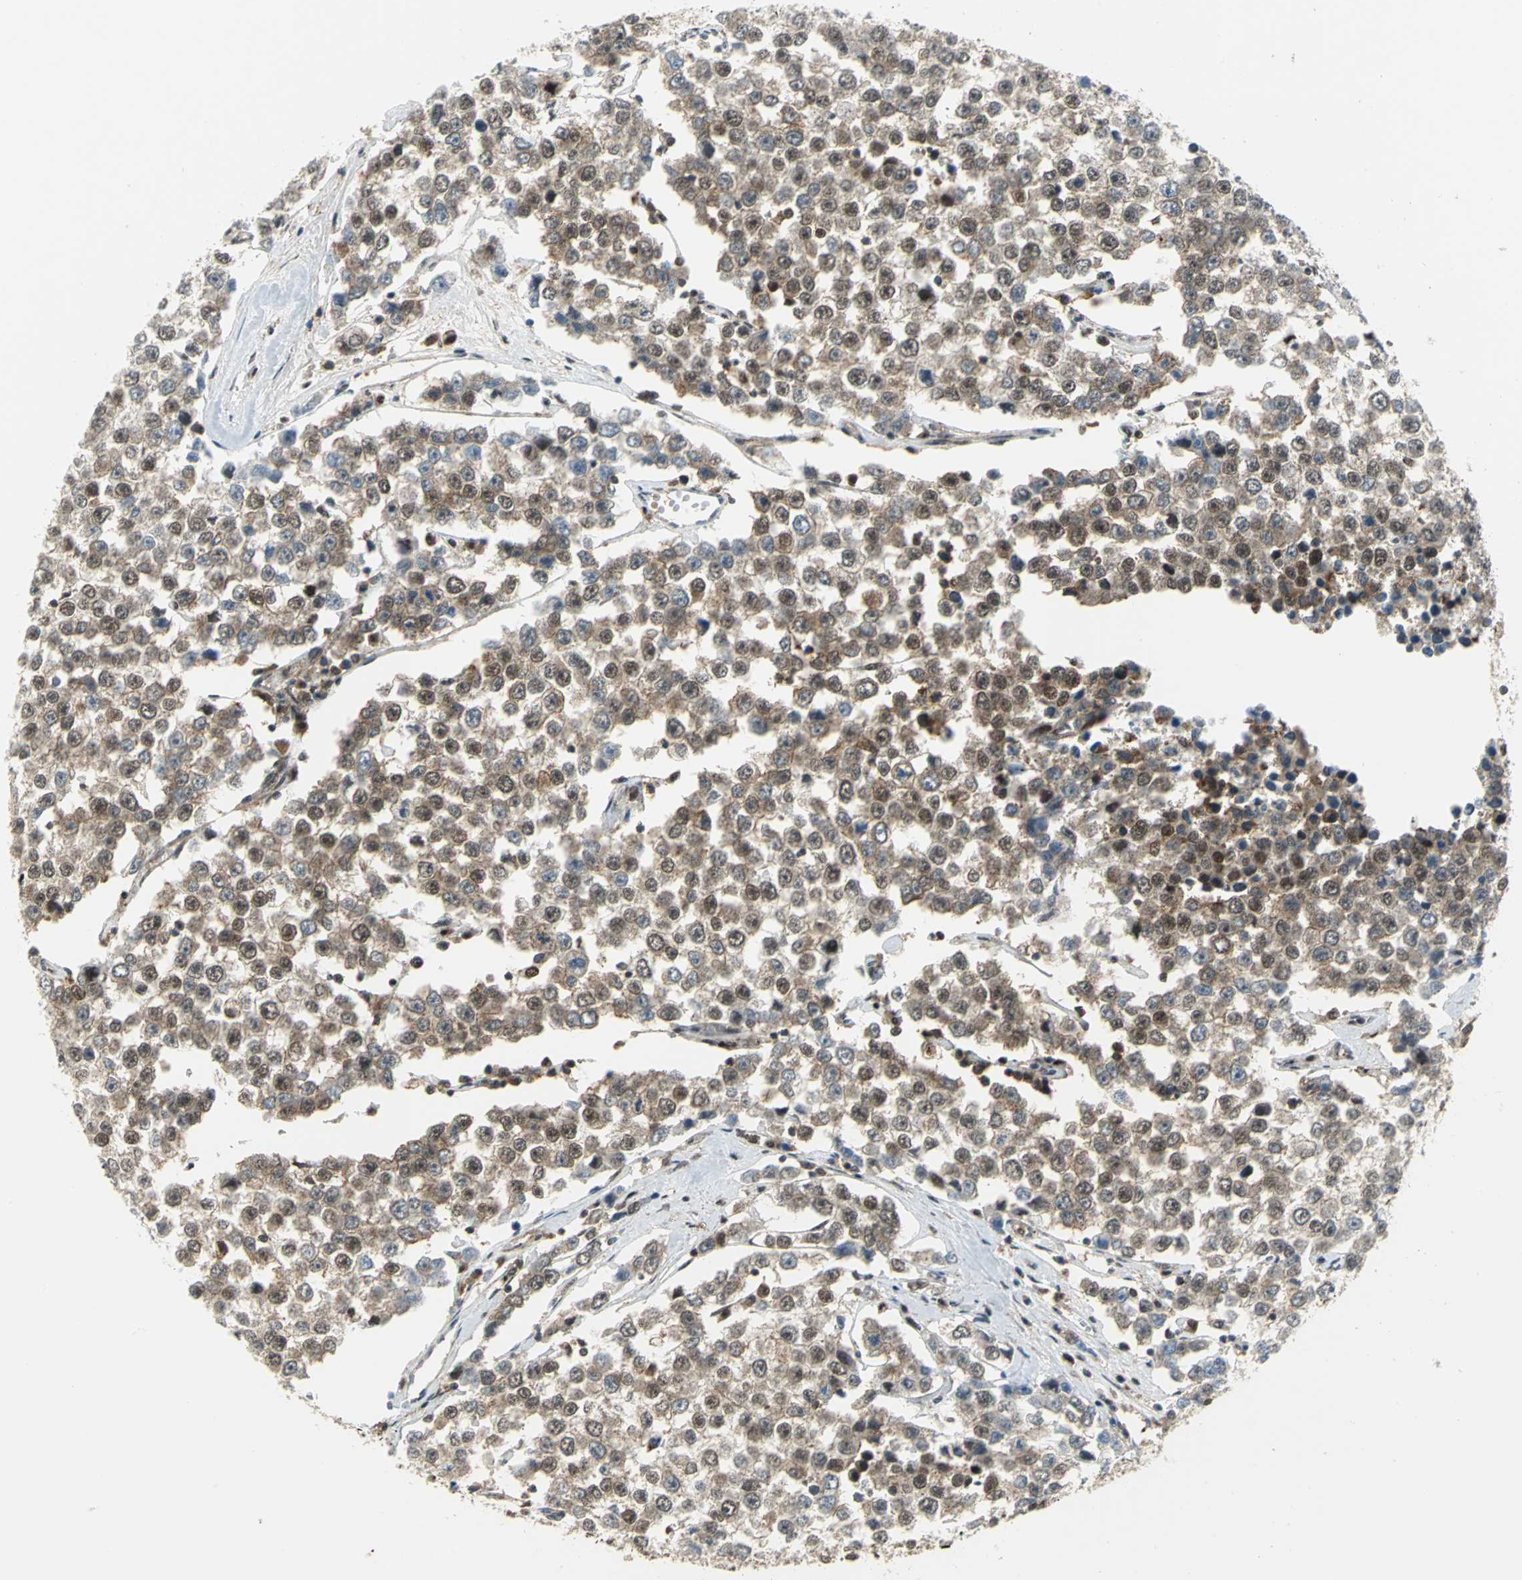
{"staining": {"intensity": "moderate", "quantity": "25%-75%", "location": "cytoplasmic/membranous,nuclear"}, "tissue": "testis cancer", "cell_type": "Tumor cells", "image_type": "cancer", "snomed": [{"axis": "morphology", "description": "Seminoma, NOS"}, {"axis": "morphology", "description": "Carcinoma, Embryonal, NOS"}, {"axis": "topography", "description": "Testis"}], "caption": "Protein staining of seminoma (testis) tissue demonstrates moderate cytoplasmic/membranous and nuclear expression in approximately 25%-75% of tumor cells.", "gene": "PSMA4", "patient": {"sex": "male", "age": 52}}